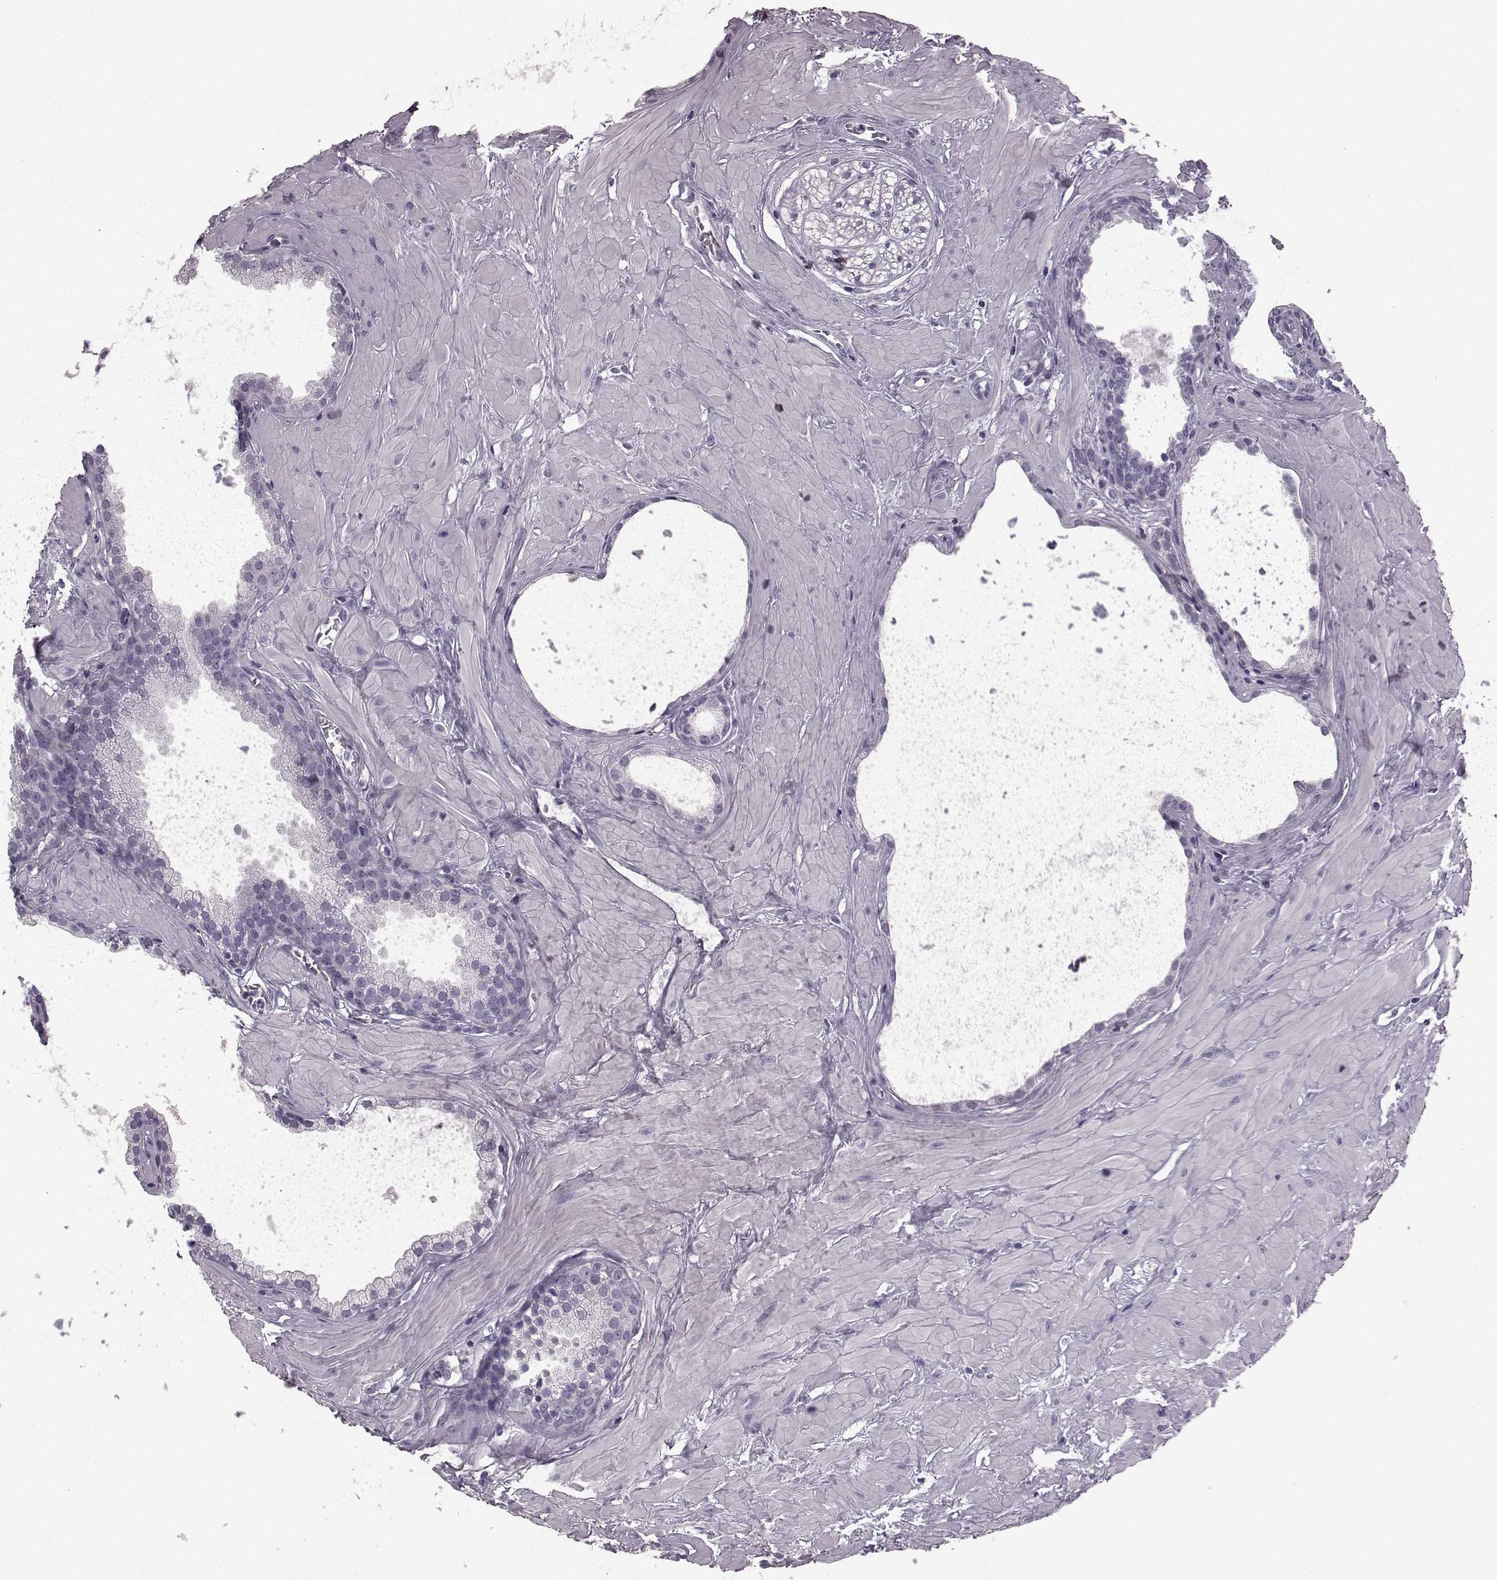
{"staining": {"intensity": "negative", "quantity": "none", "location": "none"}, "tissue": "prostate", "cell_type": "Glandular cells", "image_type": "normal", "snomed": [{"axis": "morphology", "description": "Normal tissue, NOS"}, {"axis": "topography", "description": "Prostate"}], "caption": "Immunohistochemistry (IHC) of benign human prostate displays no expression in glandular cells. (DAB (3,3'-diaminobenzidine) IHC with hematoxylin counter stain).", "gene": "AIPL1", "patient": {"sex": "male", "age": 48}}